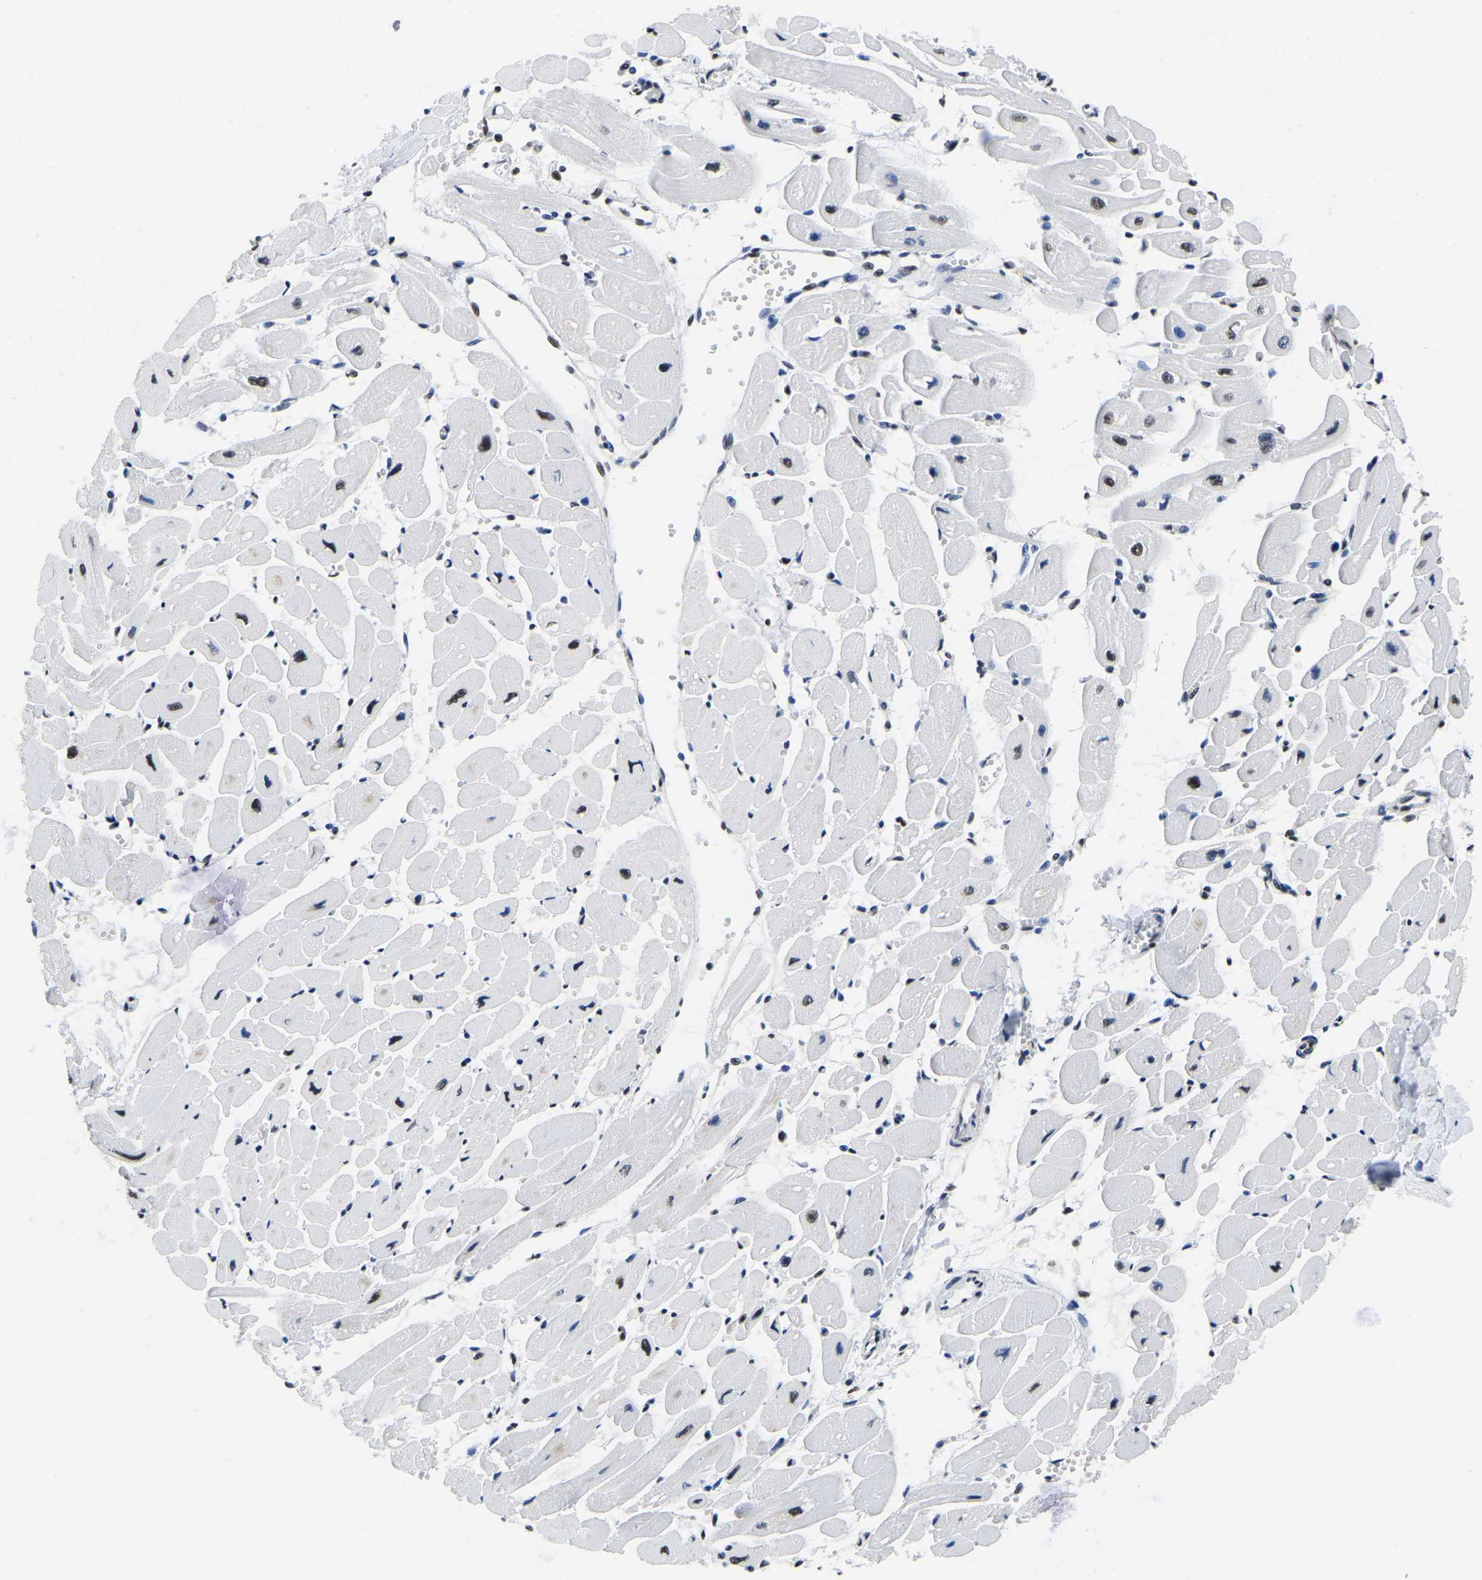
{"staining": {"intensity": "moderate", "quantity": "25%-75%", "location": "nuclear"}, "tissue": "heart muscle", "cell_type": "Cardiomyocytes", "image_type": "normal", "snomed": [{"axis": "morphology", "description": "Normal tissue, NOS"}, {"axis": "topography", "description": "Heart"}], "caption": "An IHC micrograph of unremarkable tissue is shown. Protein staining in brown shows moderate nuclear positivity in heart muscle within cardiomyocytes.", "gene": "UBA1", "patient": {"sex": "female", "age": 54}}